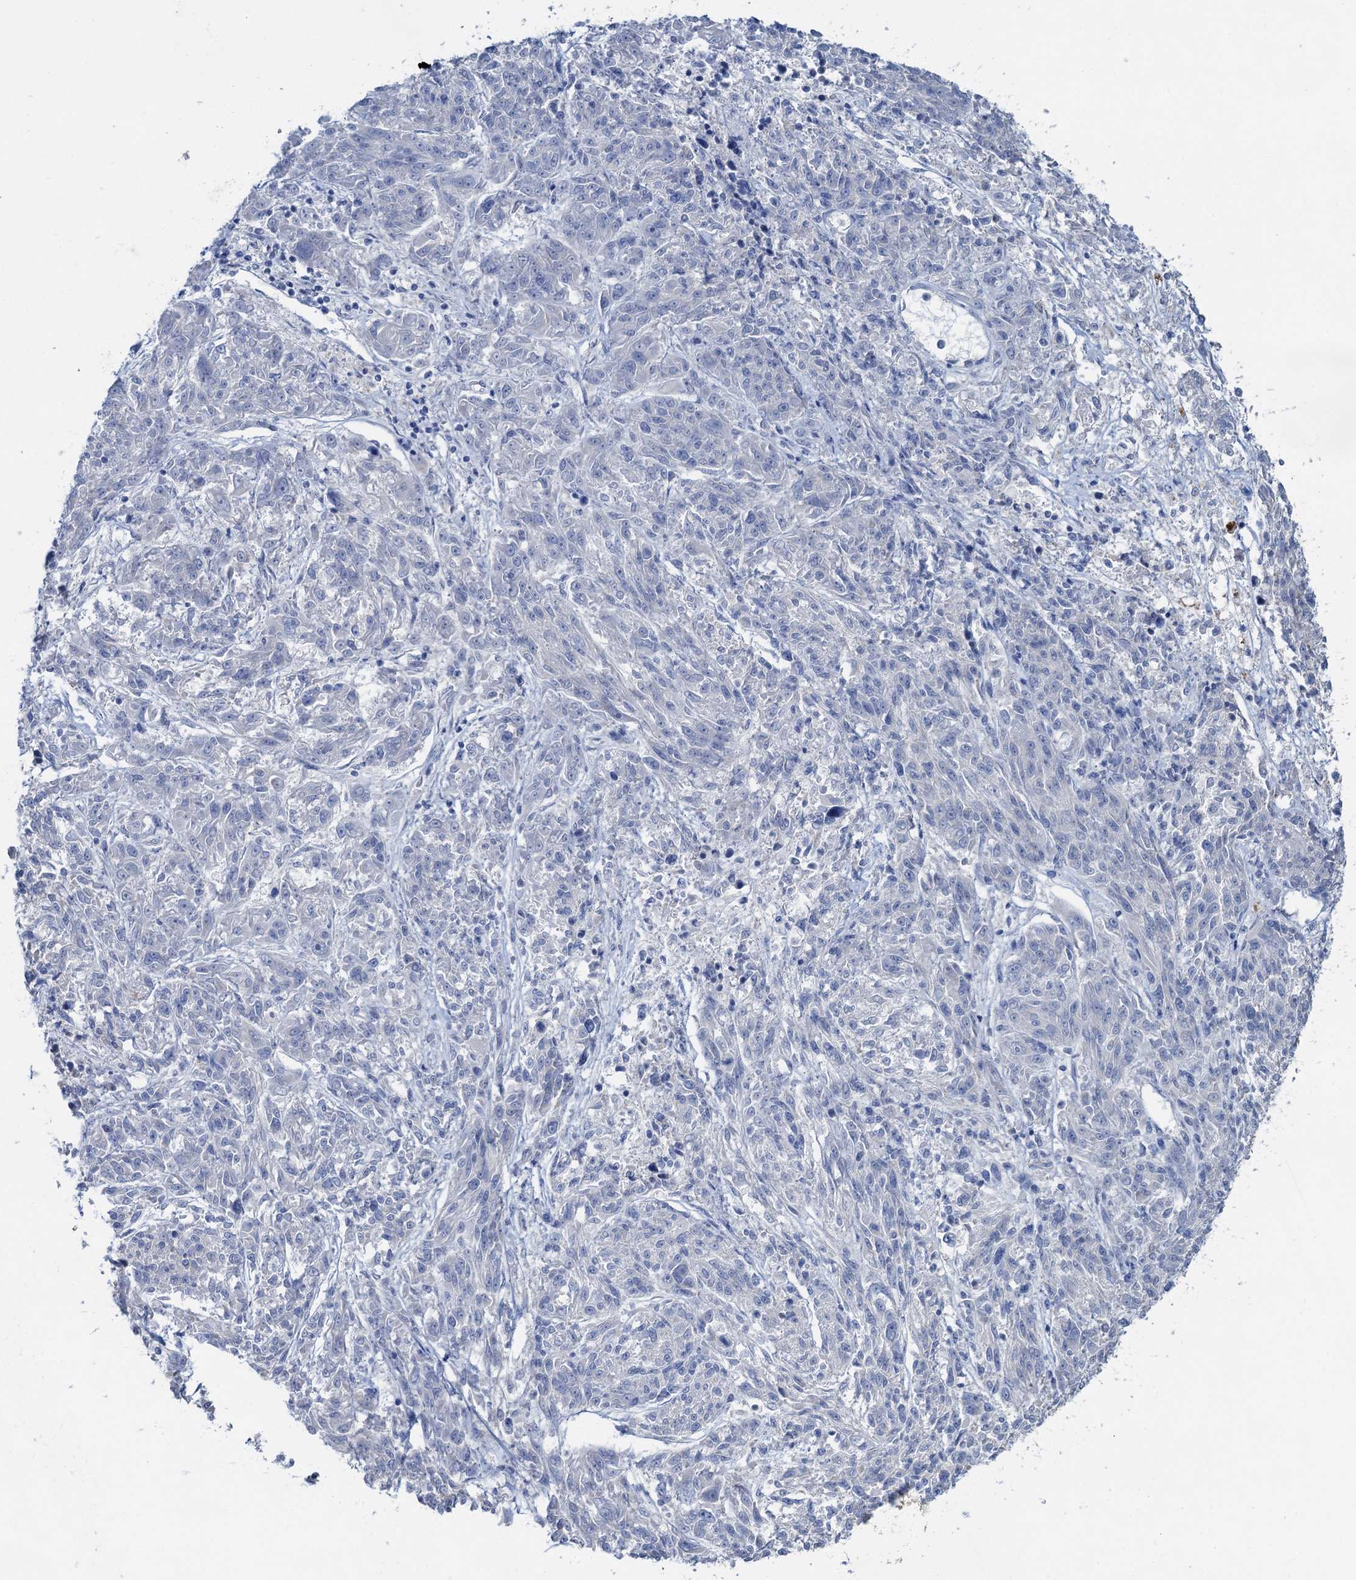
{"staining": {"intensity": "negative", "quantity": "none", "location": "none"}, "tissue": "melanoma", "cell_type": "Tumor cells", "image_type": "cancer", "snomed": [{"axis": "morphology", "description": "Malignant melanoma, NOS"}, {"axis": "topography", "description": "Skin"}], "caption": "High power microscopy image of an immunohistochemistry image of melanoma, revealing no significant staining in tumor cells.", "gene": "PLLP", "patient": {"sex": "male", "age": 53}}